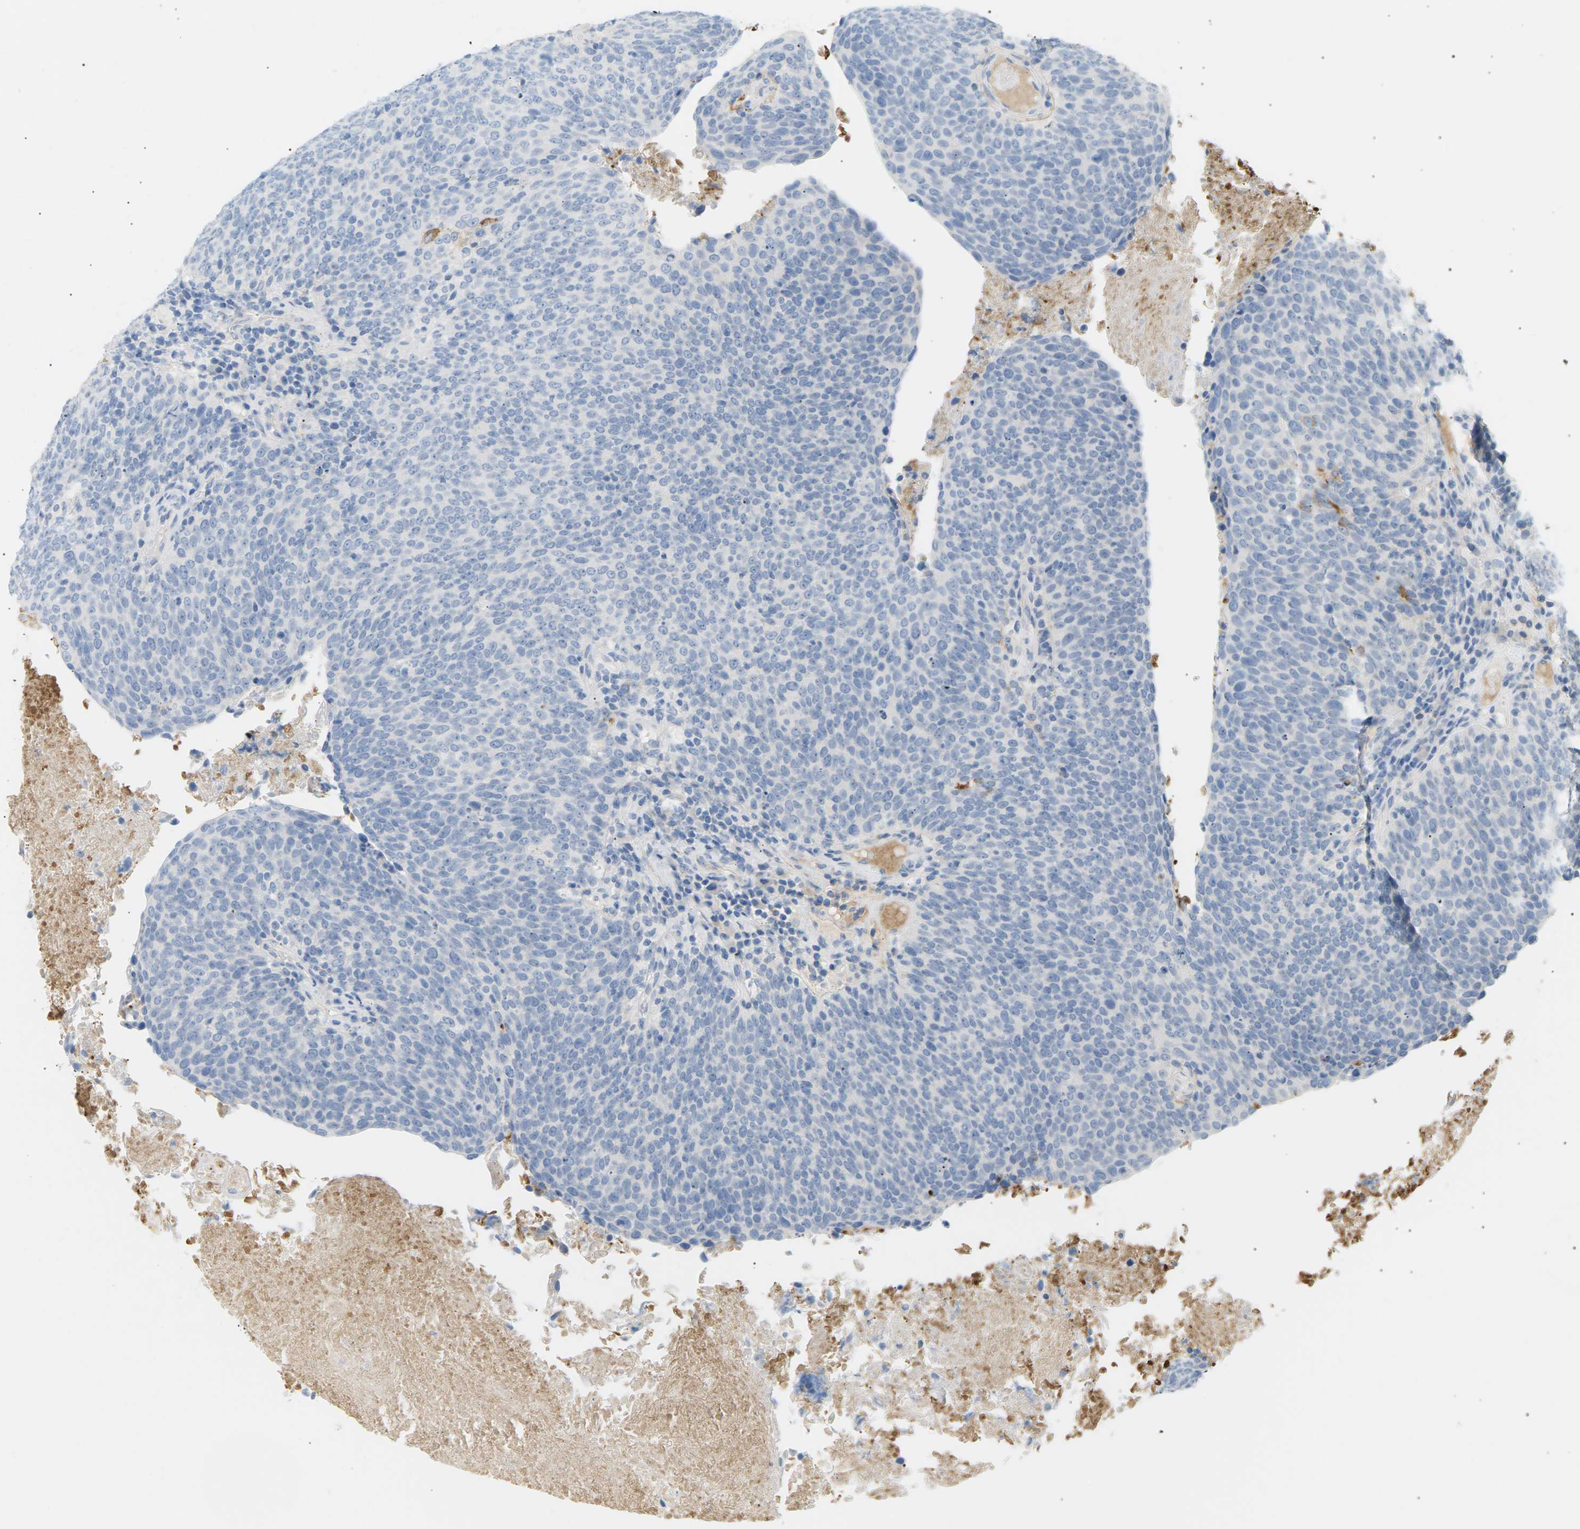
{"staining": {"intensity": "negative", "quantity": "none", "location": "none"}, "tissue": "head and neck cancer", "cell_type": "Tumor cells", "image_type": "cancer", "snomed": [{"axis": "morphology", "description": "Squamous cell carcinoma, NOS"}, {"axis": "morphology", "description": "Squamous cell carcinoma, metastatic, NOS"}, {"axis": "topography", "description": "Lymph node"}, {"axis": "topography", "description": "Head-Neck"}], "caption": "Protein analysis of metastatic squamous cell carcinoma (head and neck) displays no significant staining in tumor cells.", "gene": "CLU", "patient": {"sex": "male", "age": 62}}